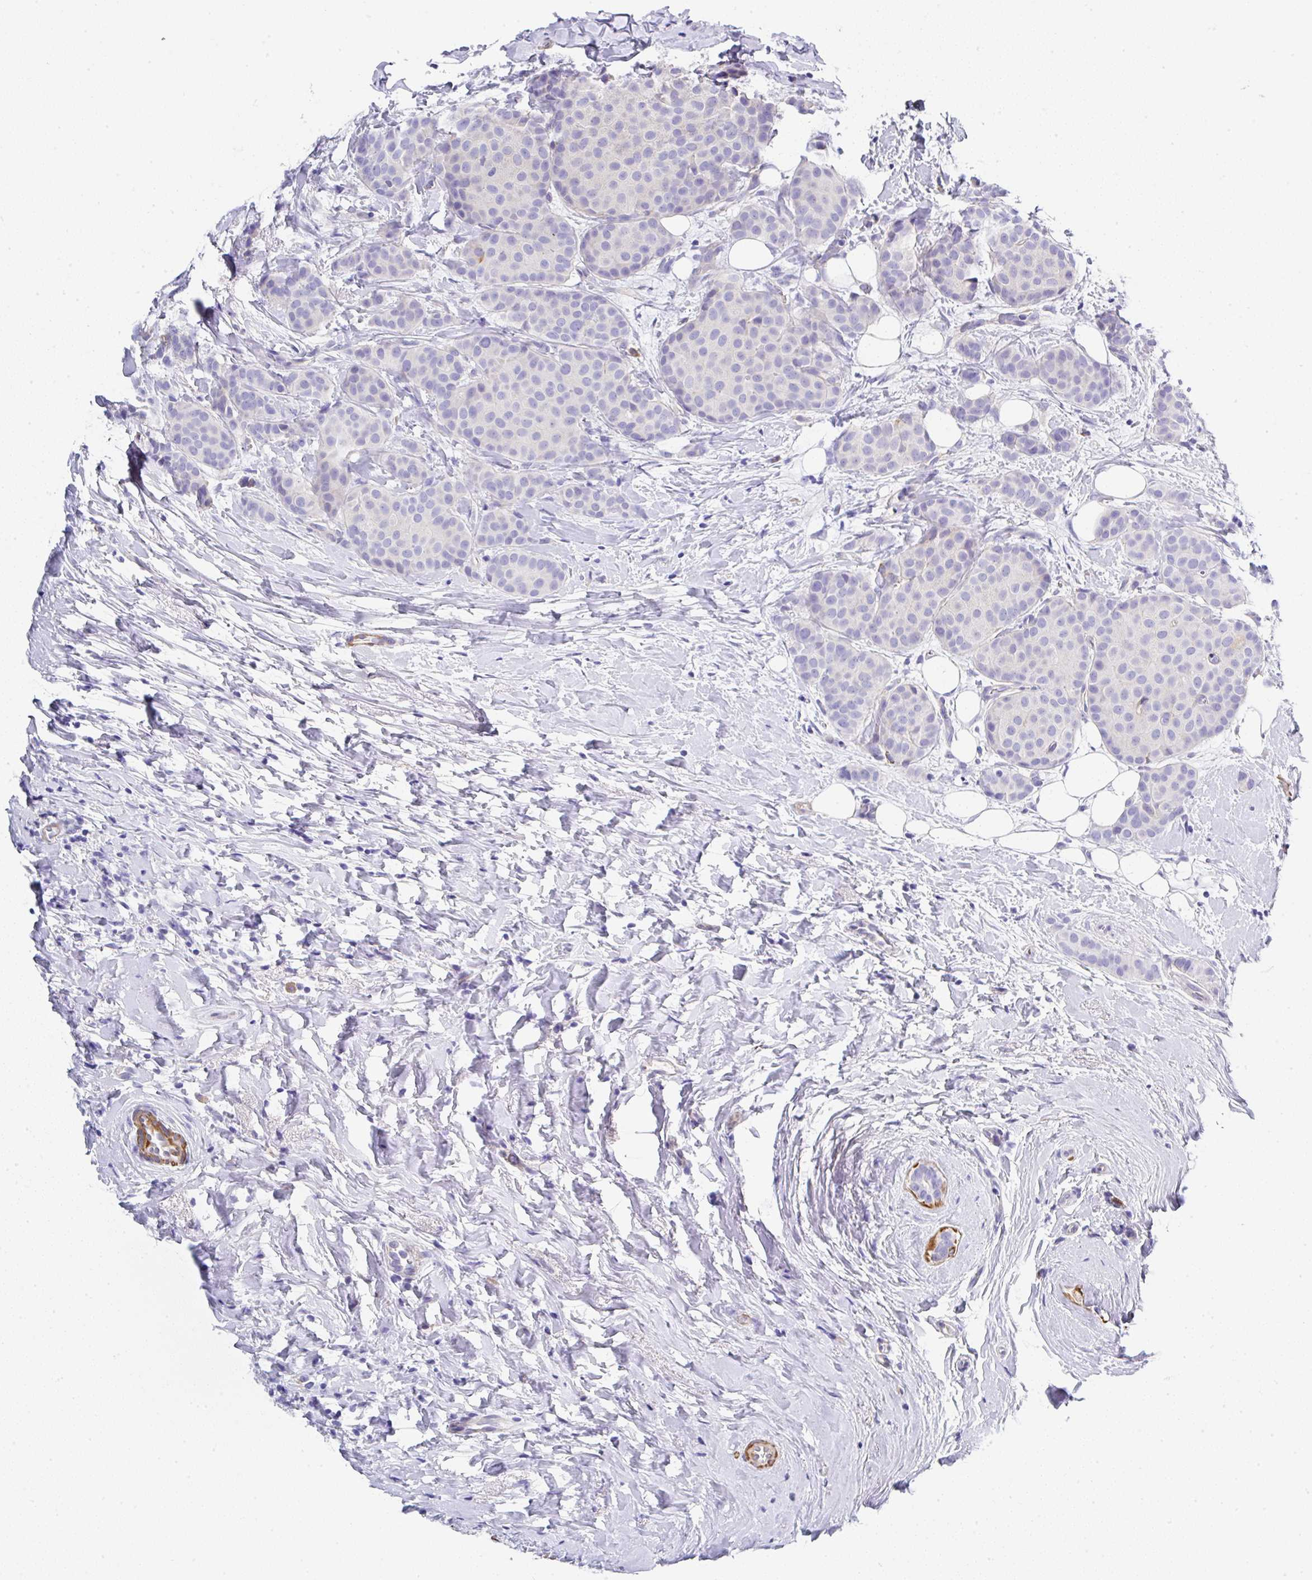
{"staining": {"intensity": "negative", "quantity": "none", "location": "none"}, "tissue": "breast cancer", "cell_type": "Tumor cells", "image_type": "cancer", "snomed": [{"axis": "morphology", "description": "Duct carcinoma"}, {"axis": "topography", "description": "Breast"}], "caption": "Protein analysis of breast cancer shows no significant expression in tumor cells.", "gene": "PPFIA4", "patient": {"sex": "female", "age": 70}}